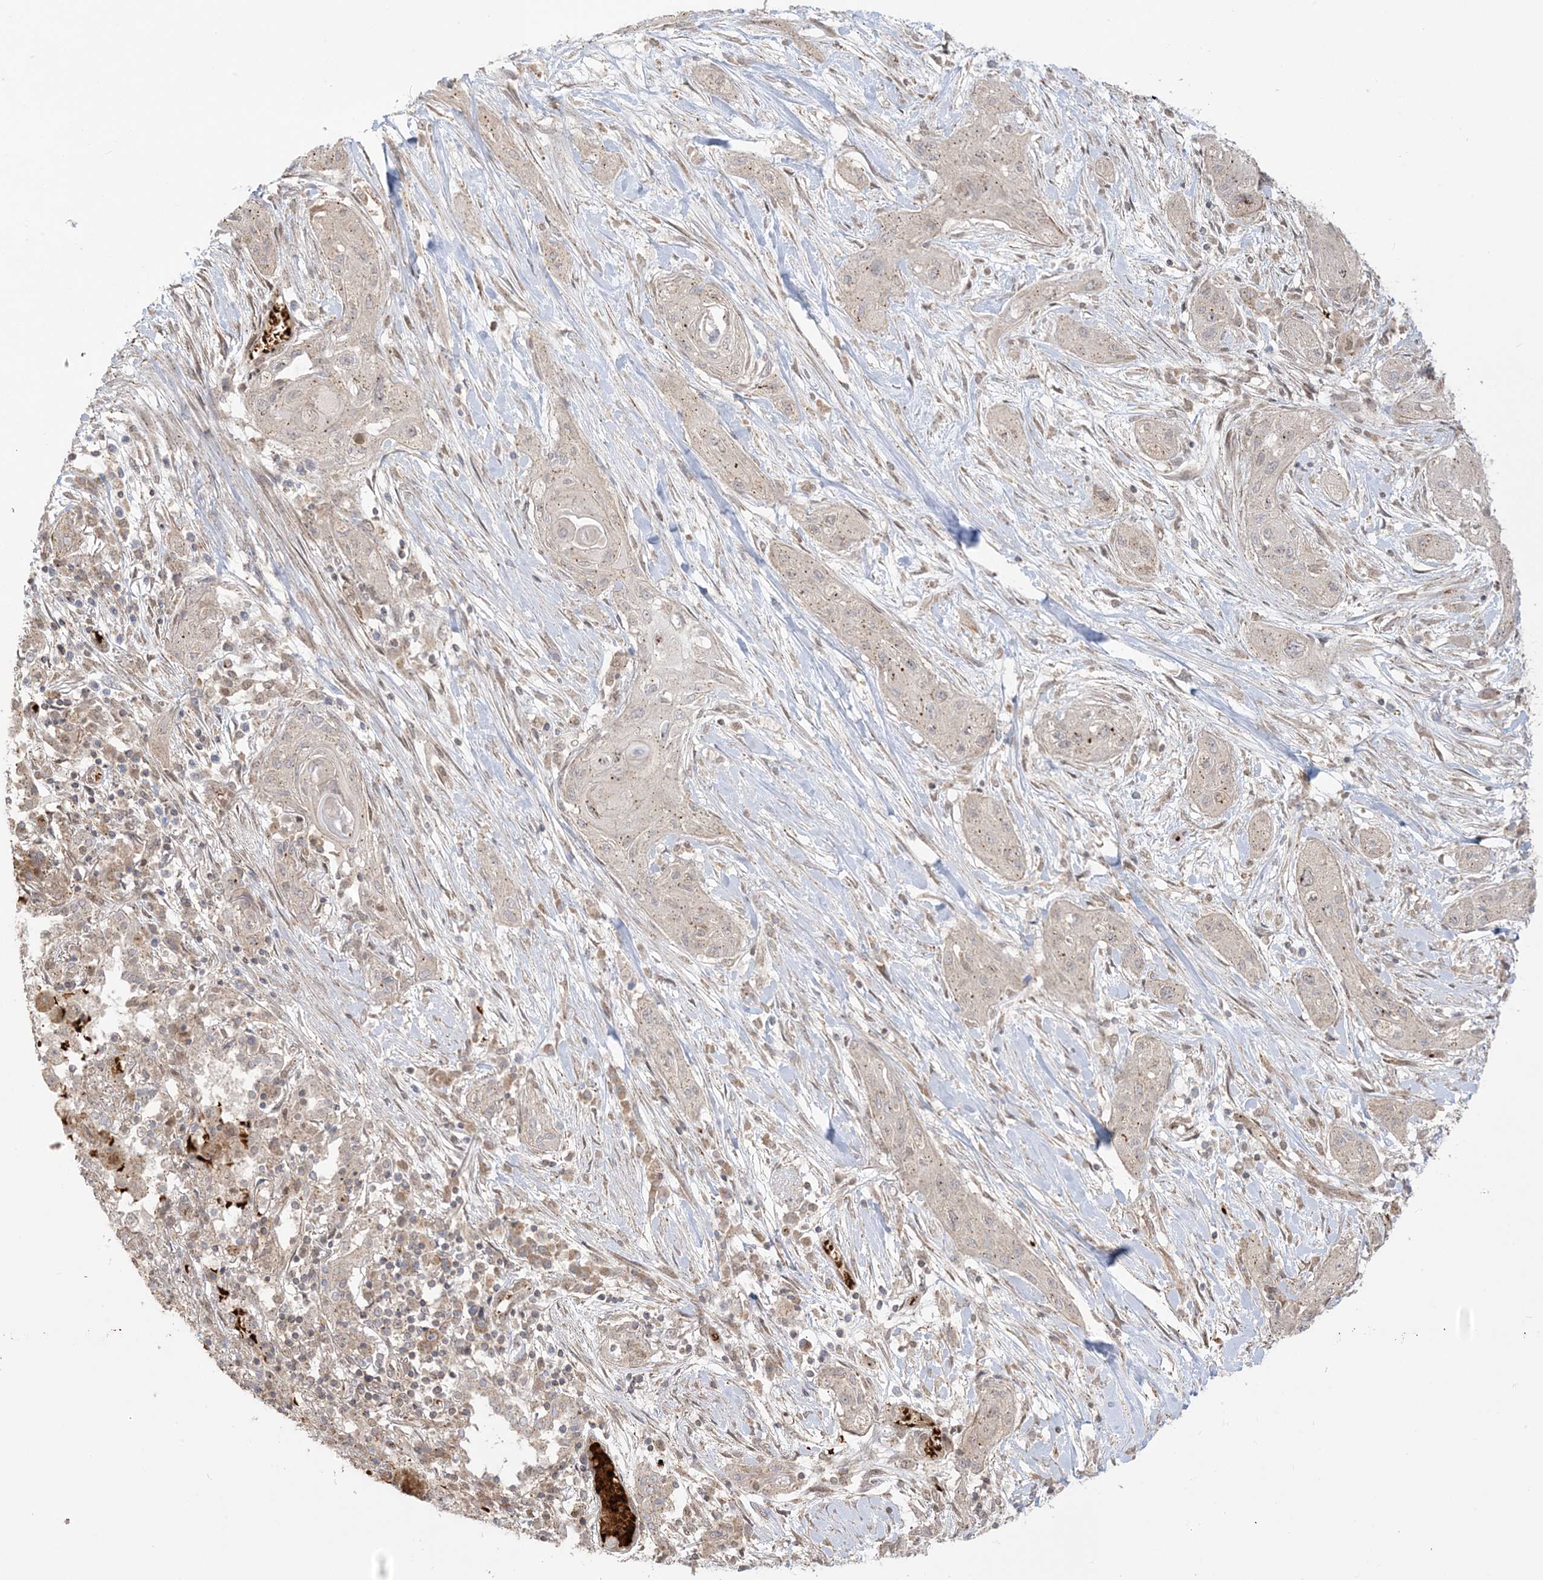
{"staining": {"intensity": "negative", "quantity": "none", "location": "none"}, "tissue": "lung cancer", "cell_type": "Tumor cells", "image_type": "cancer", "snomed": [{"axis": "morphology", "description": "Squamous cell carcinoma, NOS"}, {"axis": "topography", "description": "Lung"}], "caption": "The immunohistochemistry (IHC) micrograph has no significant positivity in tumor cells of lung cancer tissue.", "gene": "ABCF3", "patient": {"sex": "female", "age": 47}}